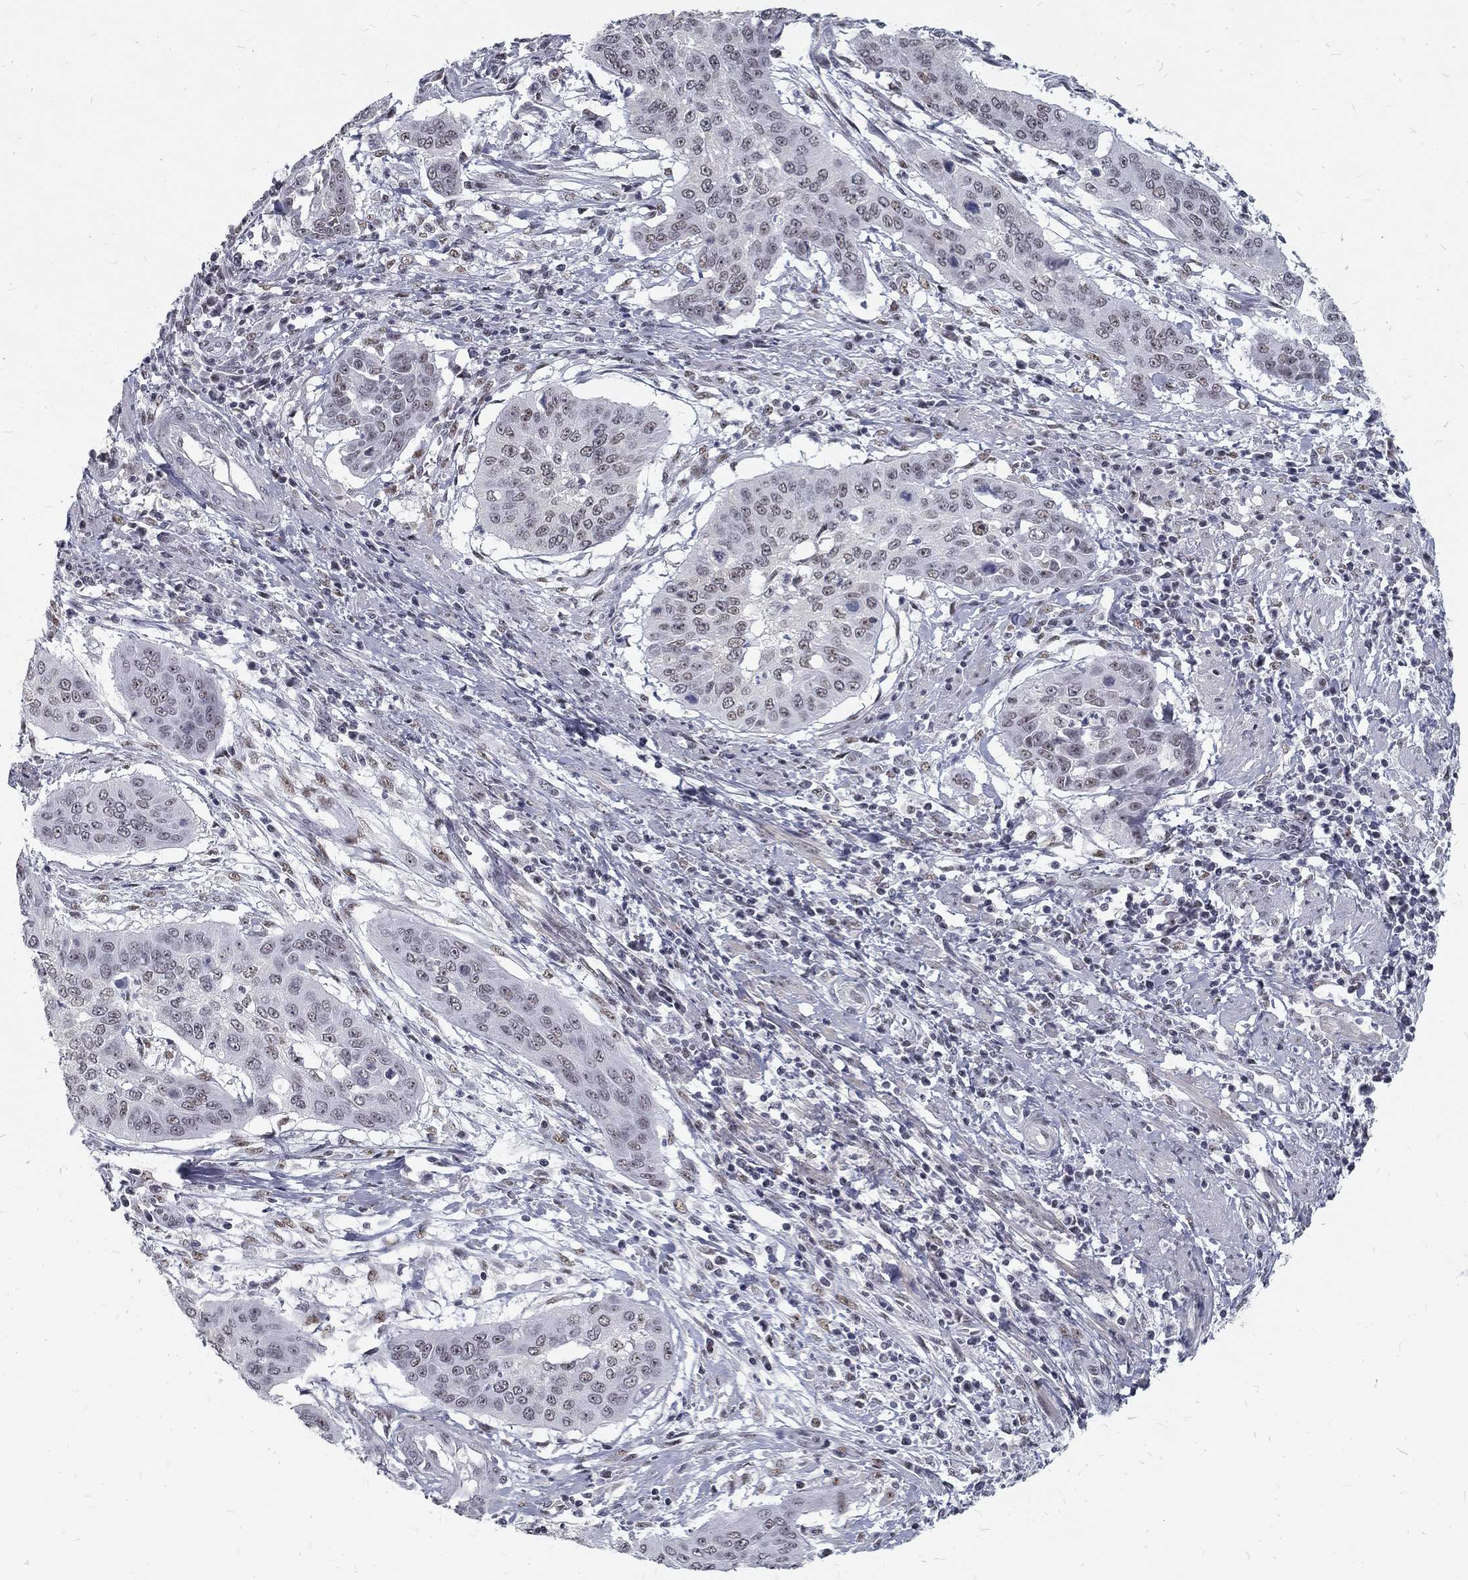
{"staining": {"intensity": "negative", "quantity": "none", "location": "none"}, "tissue": "cervical cancer", "cell_type": "Tumor cells", "image_type": "cancer", "snomed": [{"axis": "morphology", "description": "Squamous cell carcinoma, NOS"}, {"axis": "topography", "description": "Cervix"}], "caption": "Immunohistochemical staining of human squamous cell carcinoma (cervical) exhibits no significant expression in tumor cells.", "gene": "SNORC", "patient": {"sex": "female", "age": 39}}